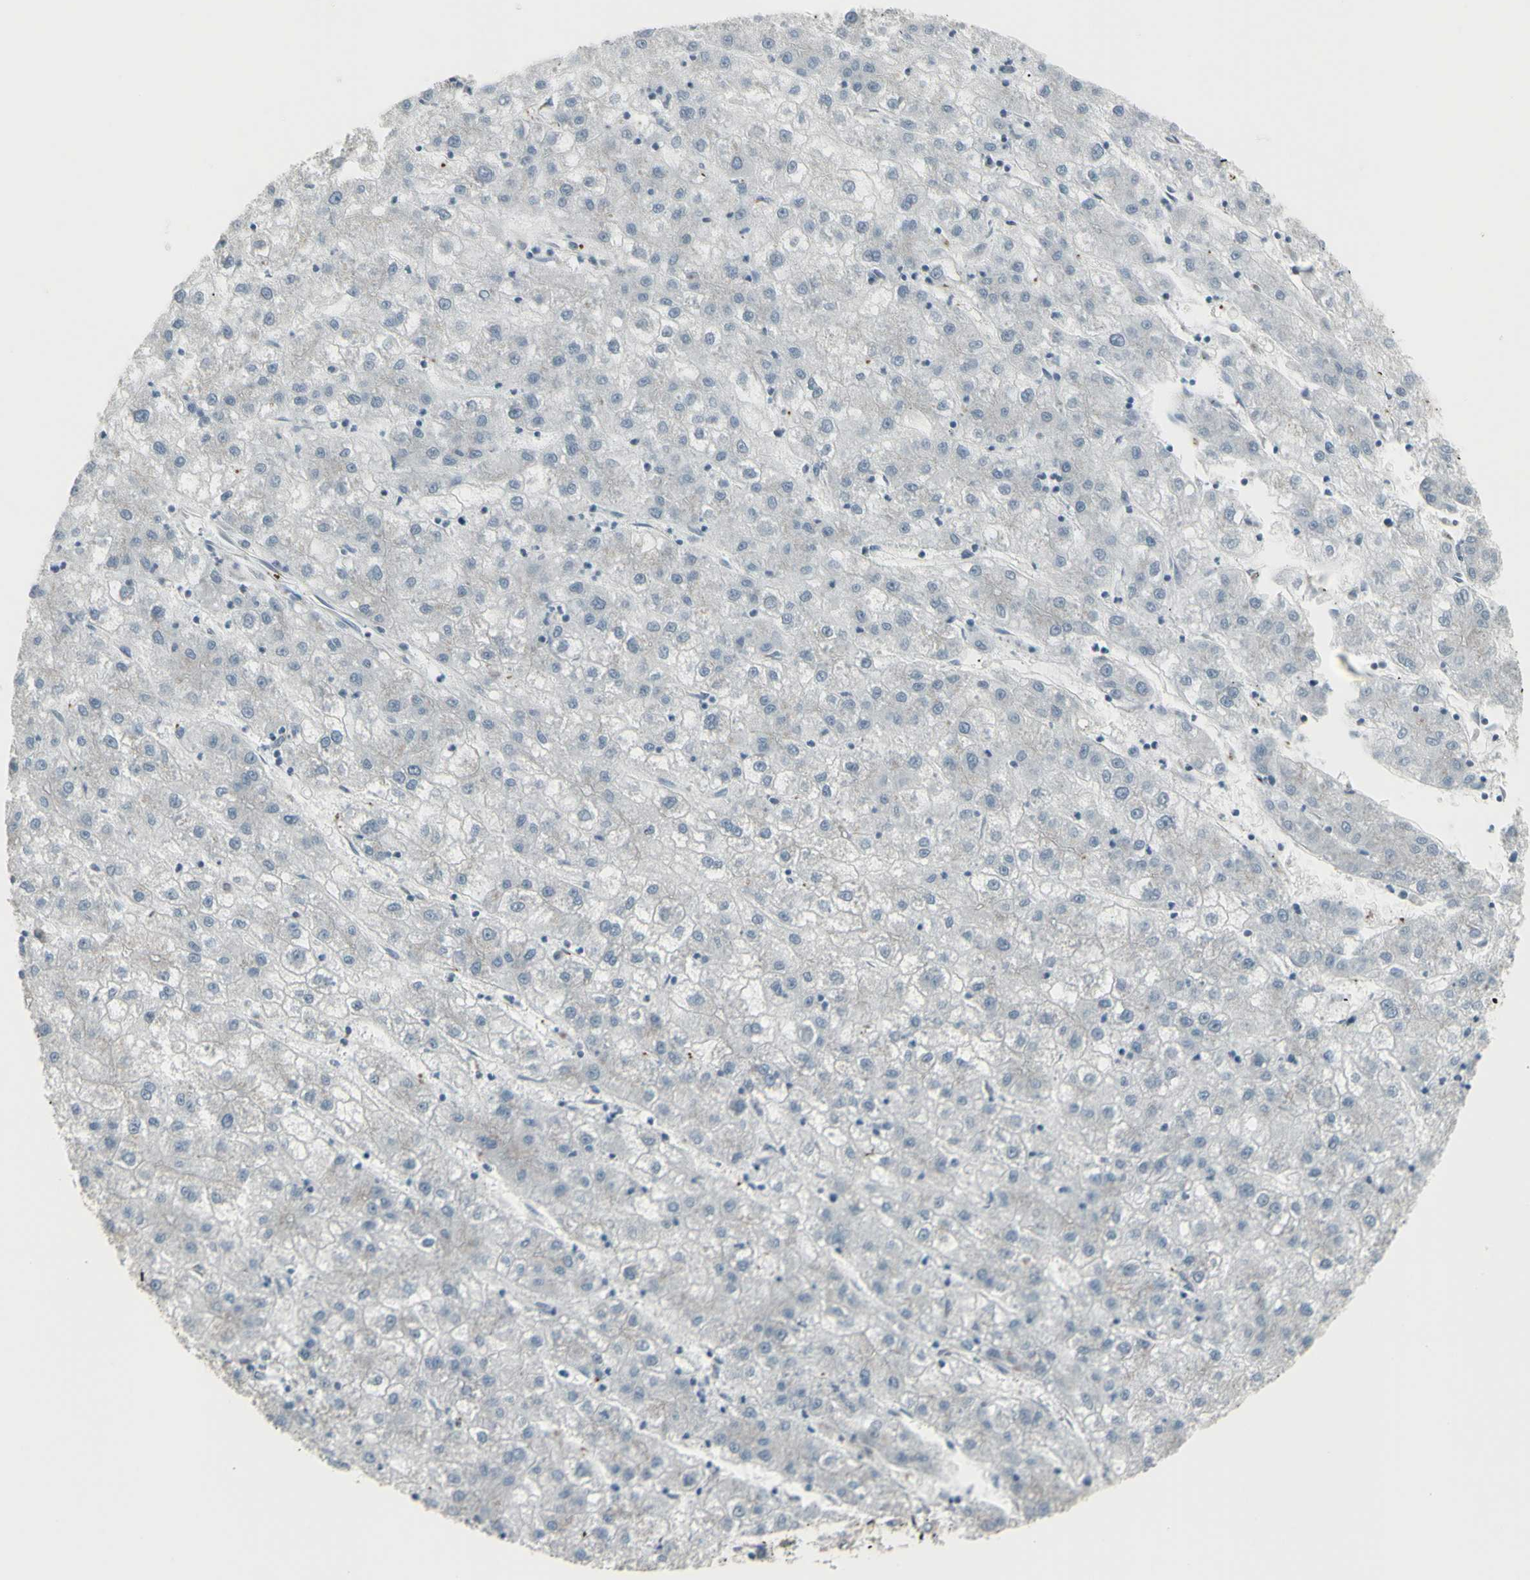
{"staining": {"intensity": "negative", "quantity": "none", "location": "none"}, "tissue": "liver cancer", "cell_type": "Tumor cells", "image_type": "cancer", "snomed": [{"axis": "morphology", "description": "Carcinoma, Hepatocellular, NOS"}, {"axis": "topography", "description": "Liver"}], "caption": "High power microscopy photomicrograph of an IHC image of liver cancer, revealing no significant positivity in tumor cells.", "gene": "CD79B", "patient": {"sex": "male", "age": 72}}